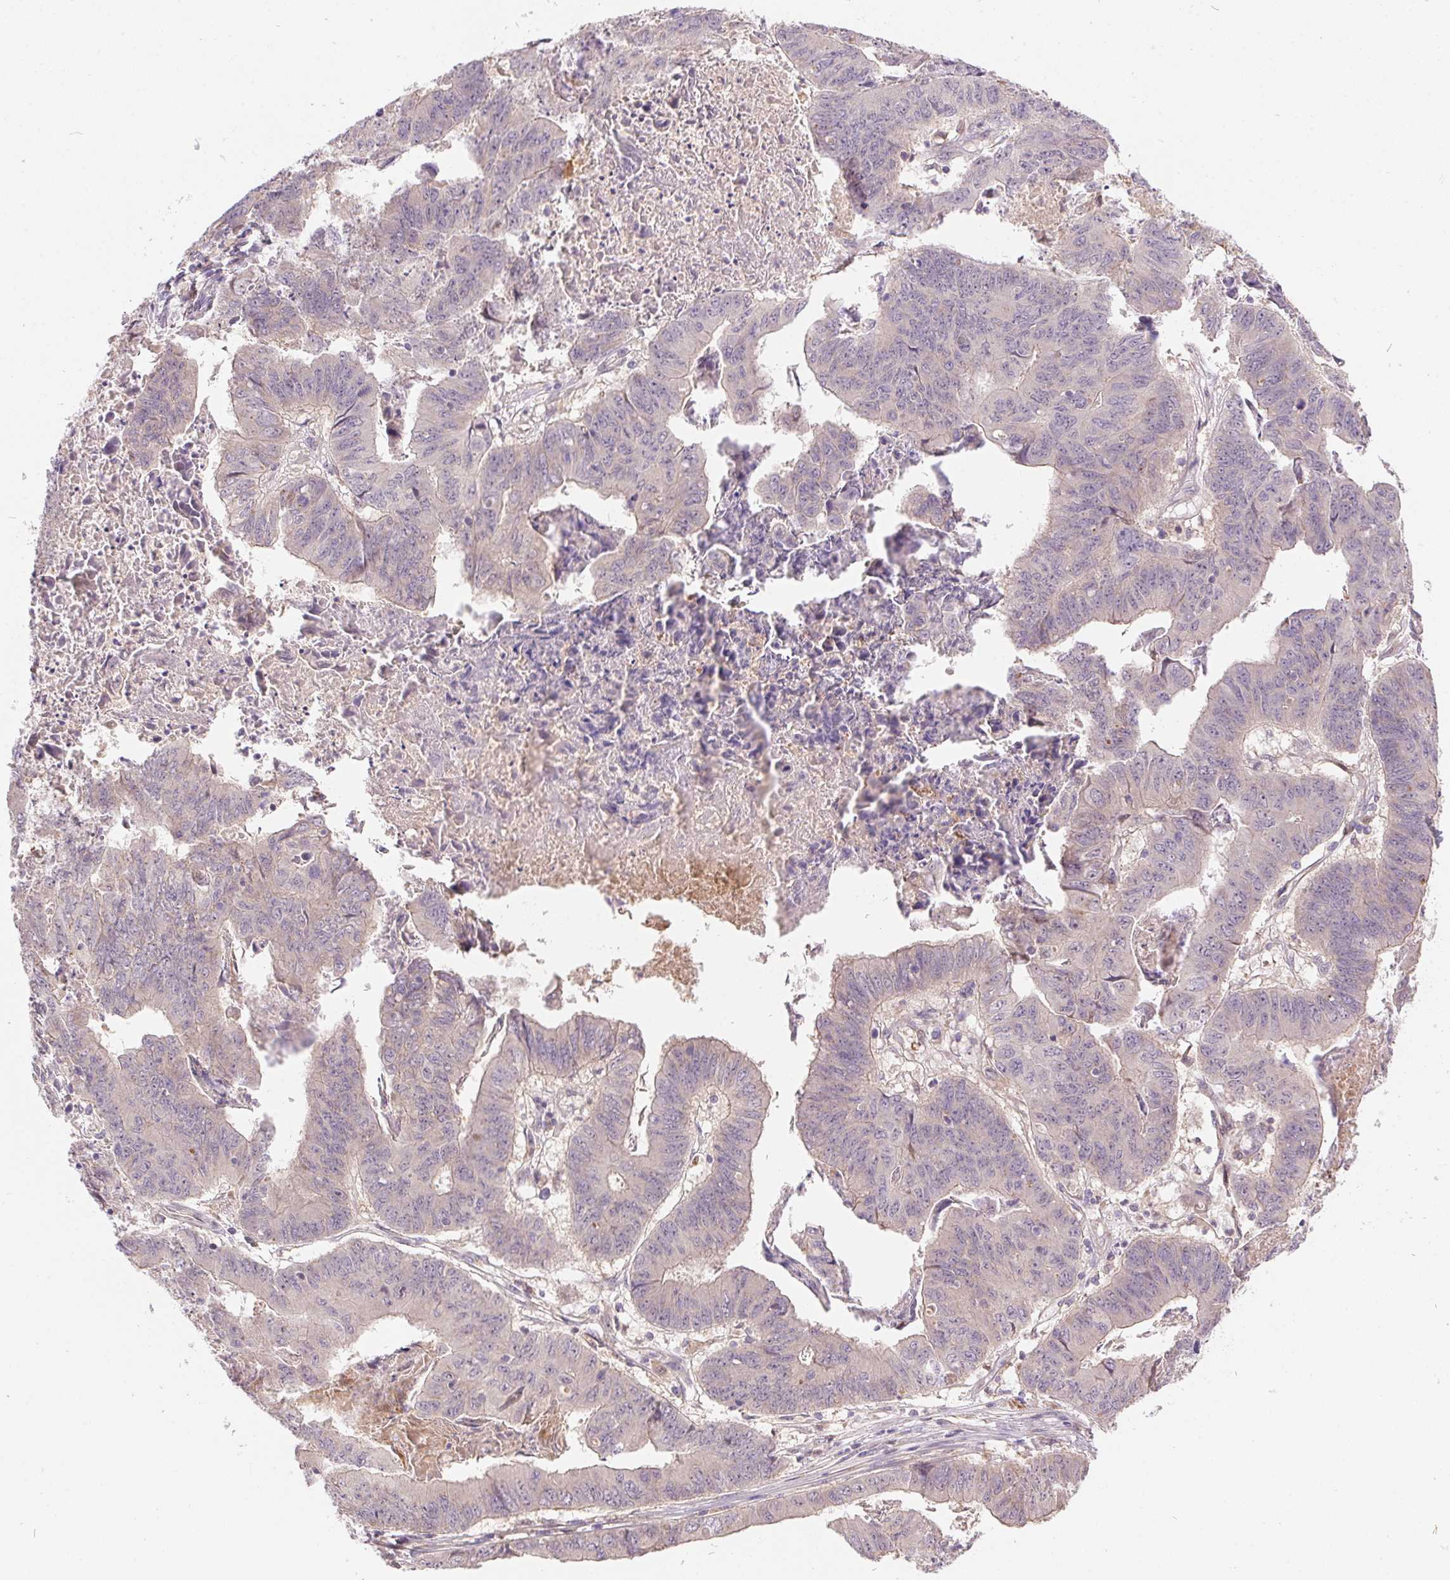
{"staining": {"intensity": "negative", "quantity": "none", "location": "none"}, "tissue": "stomach cancer", "cell_type": "Tumor cells", "image_type": "cancer", "snomed": [{"axis": "morphology", "description": "Adenocarcinoma, NOS"}, {"axis": "topography", "description": "Stomach, lower"}], "caption": "The image displays no staining of tumor cells in stomach adenocarcinoma.", "gene": "NUDT16", "patient": {"sex": "male", "age": 77}}